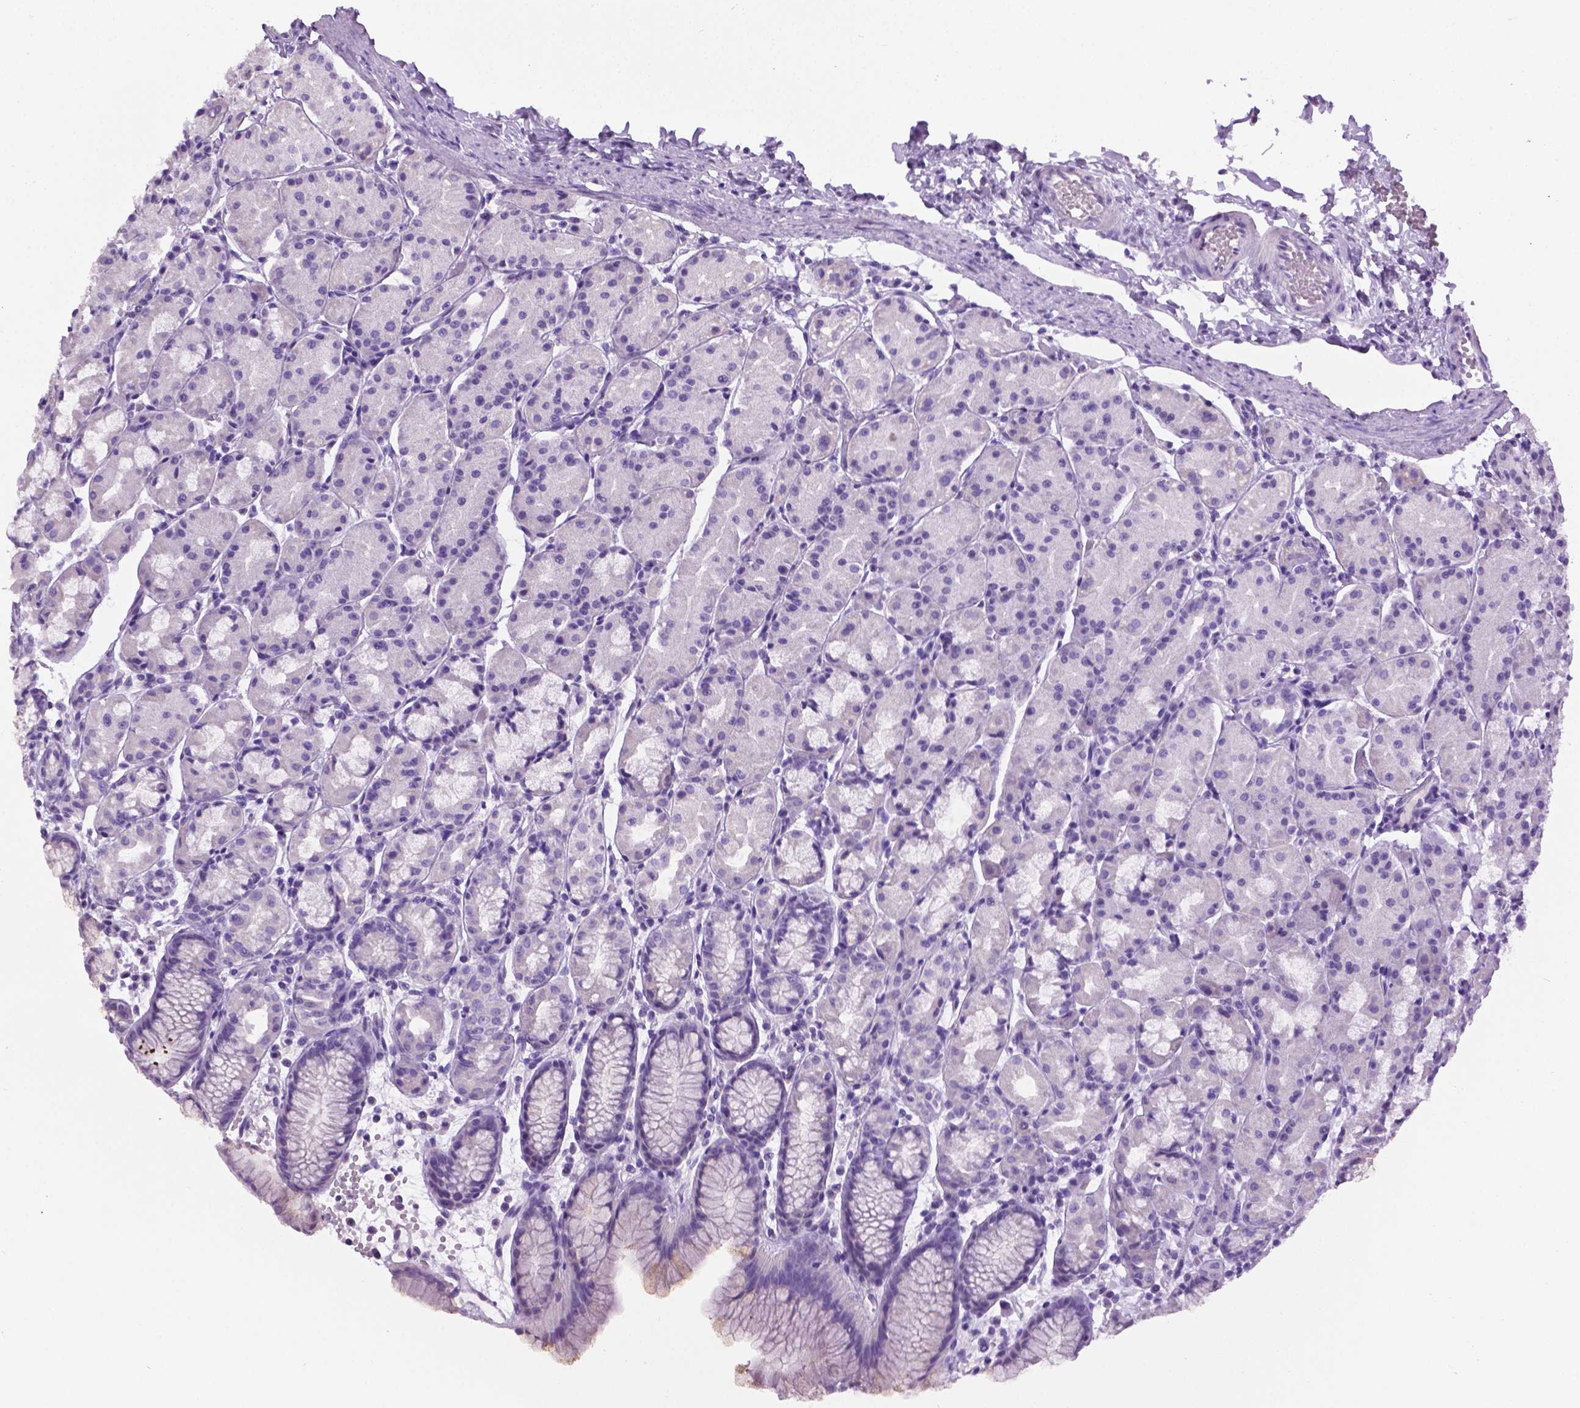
{"staining": {"intensity": "negative", "quantity": "none", "location": "none"}, "tissue": "stomach", "cell_type": "Glandular cells", "image_type": "normal", "snomed": [{"axis": "morphology", "description": "Normal tissue, NOS"}, {"axis": "topography", "description": "Stomach, upper"}], "caption": "Glandular cells show no significant expression in normal stomach. (DAB IHC visualized using brightfield microscopy, high magnification).", "gene": "LELP1", "patient": {"sex": "male", "age": 47}}